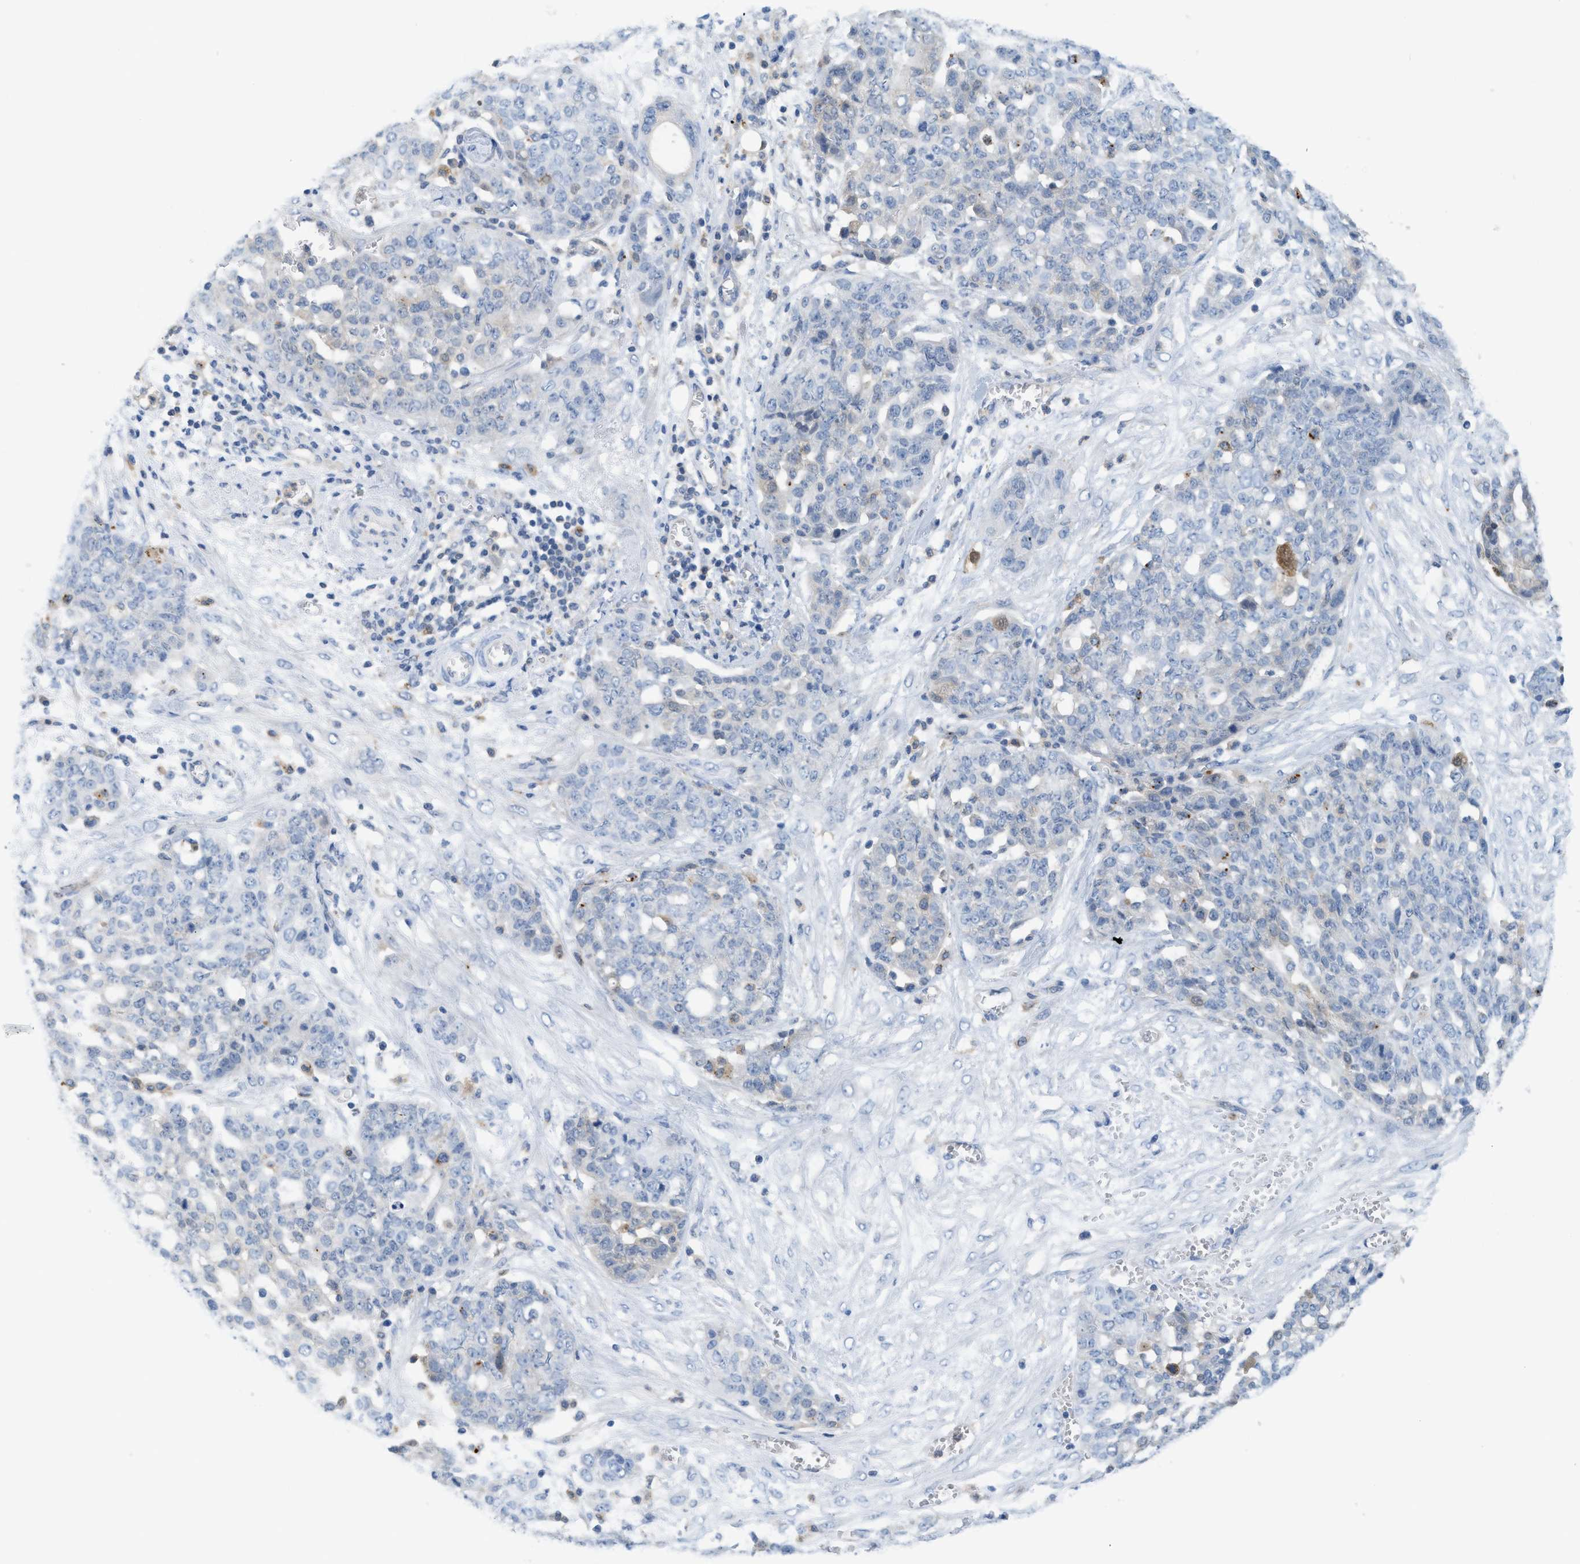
{"staining": {"intensity": "negative", "quantity": "none", "location": "none"}, "tissue": "ovarian cancer", "cell_type": "Tumor cells", "image_type": "cancer", "snomed": [{"axis": "morphology", "description": "Cystadenocarcinoma, serous, NOS"}, {"axis": "topography", "description": "Soft tissue"}, {"axis": "topography", "description": "Ovary"}], "caption": "High power microscopy photomicrograph of an immunohistochemistry (IHC) image of ovarian cancer (serous cystadenocarcinoma), revealing no significant staining in tumor cells.", "gene": "CSTB", "patient": {"sex": "female", "age": 57}}